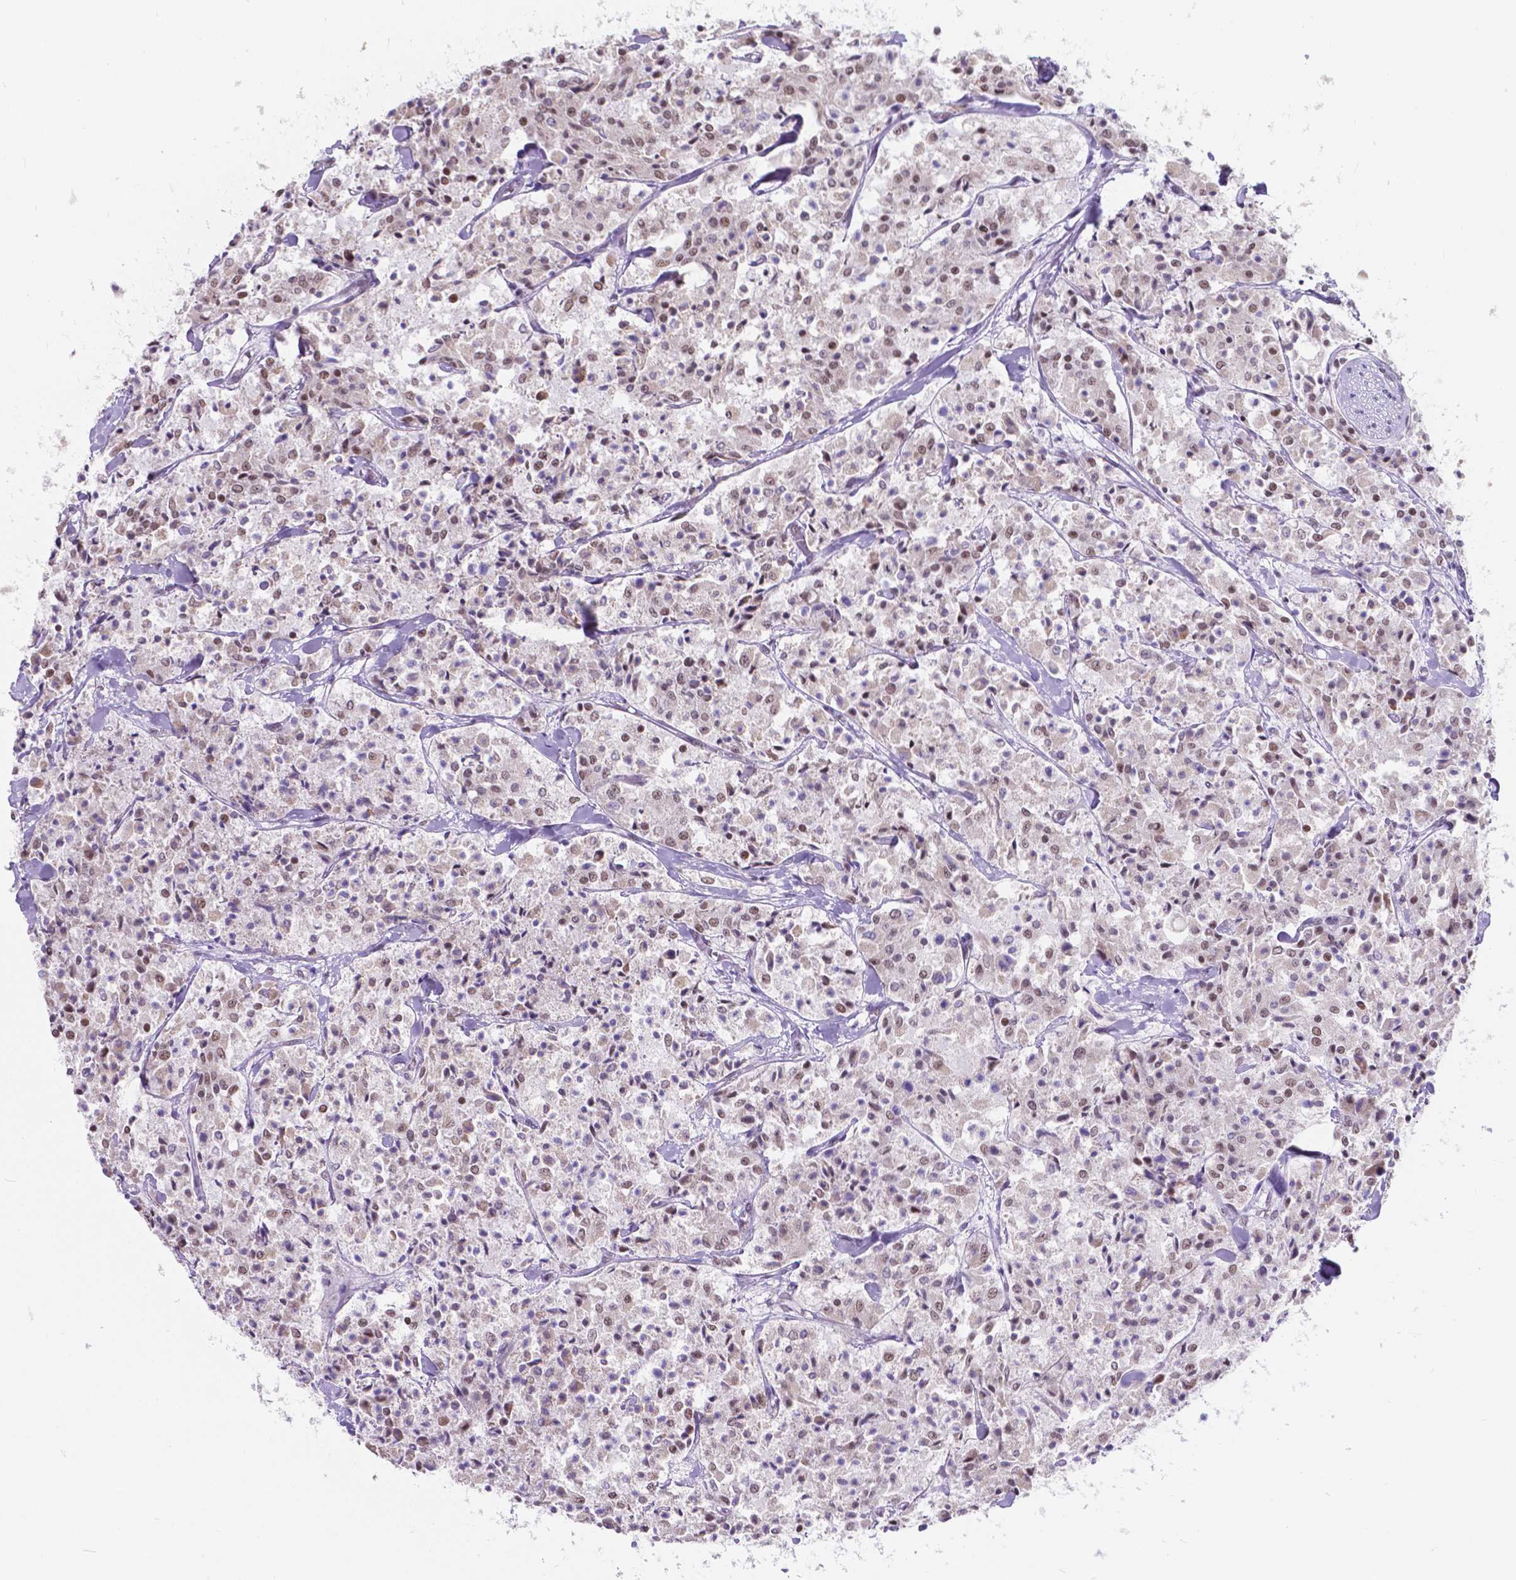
{"staining": {"intensity": "weak", "quantity": "<25%", "location": "nuclear"}, "tissue": "carcinoid", "cell_type": "Tumor cells", "image_type": "cancer", "snomed": [{"axis": "morphology", "description": "Carcinoid, malignant, NOS"}, {"axis": "topography", "description": "Lung"}], "caption": "IHC micrograph of carcinoid stained for a protein (brown), which shows no expression in tumor cells. (Brightfield microscopy of DAB IHC at high magnification).", "gene": "BCAS2", "patient": {"sex": "male", "age": 71}}